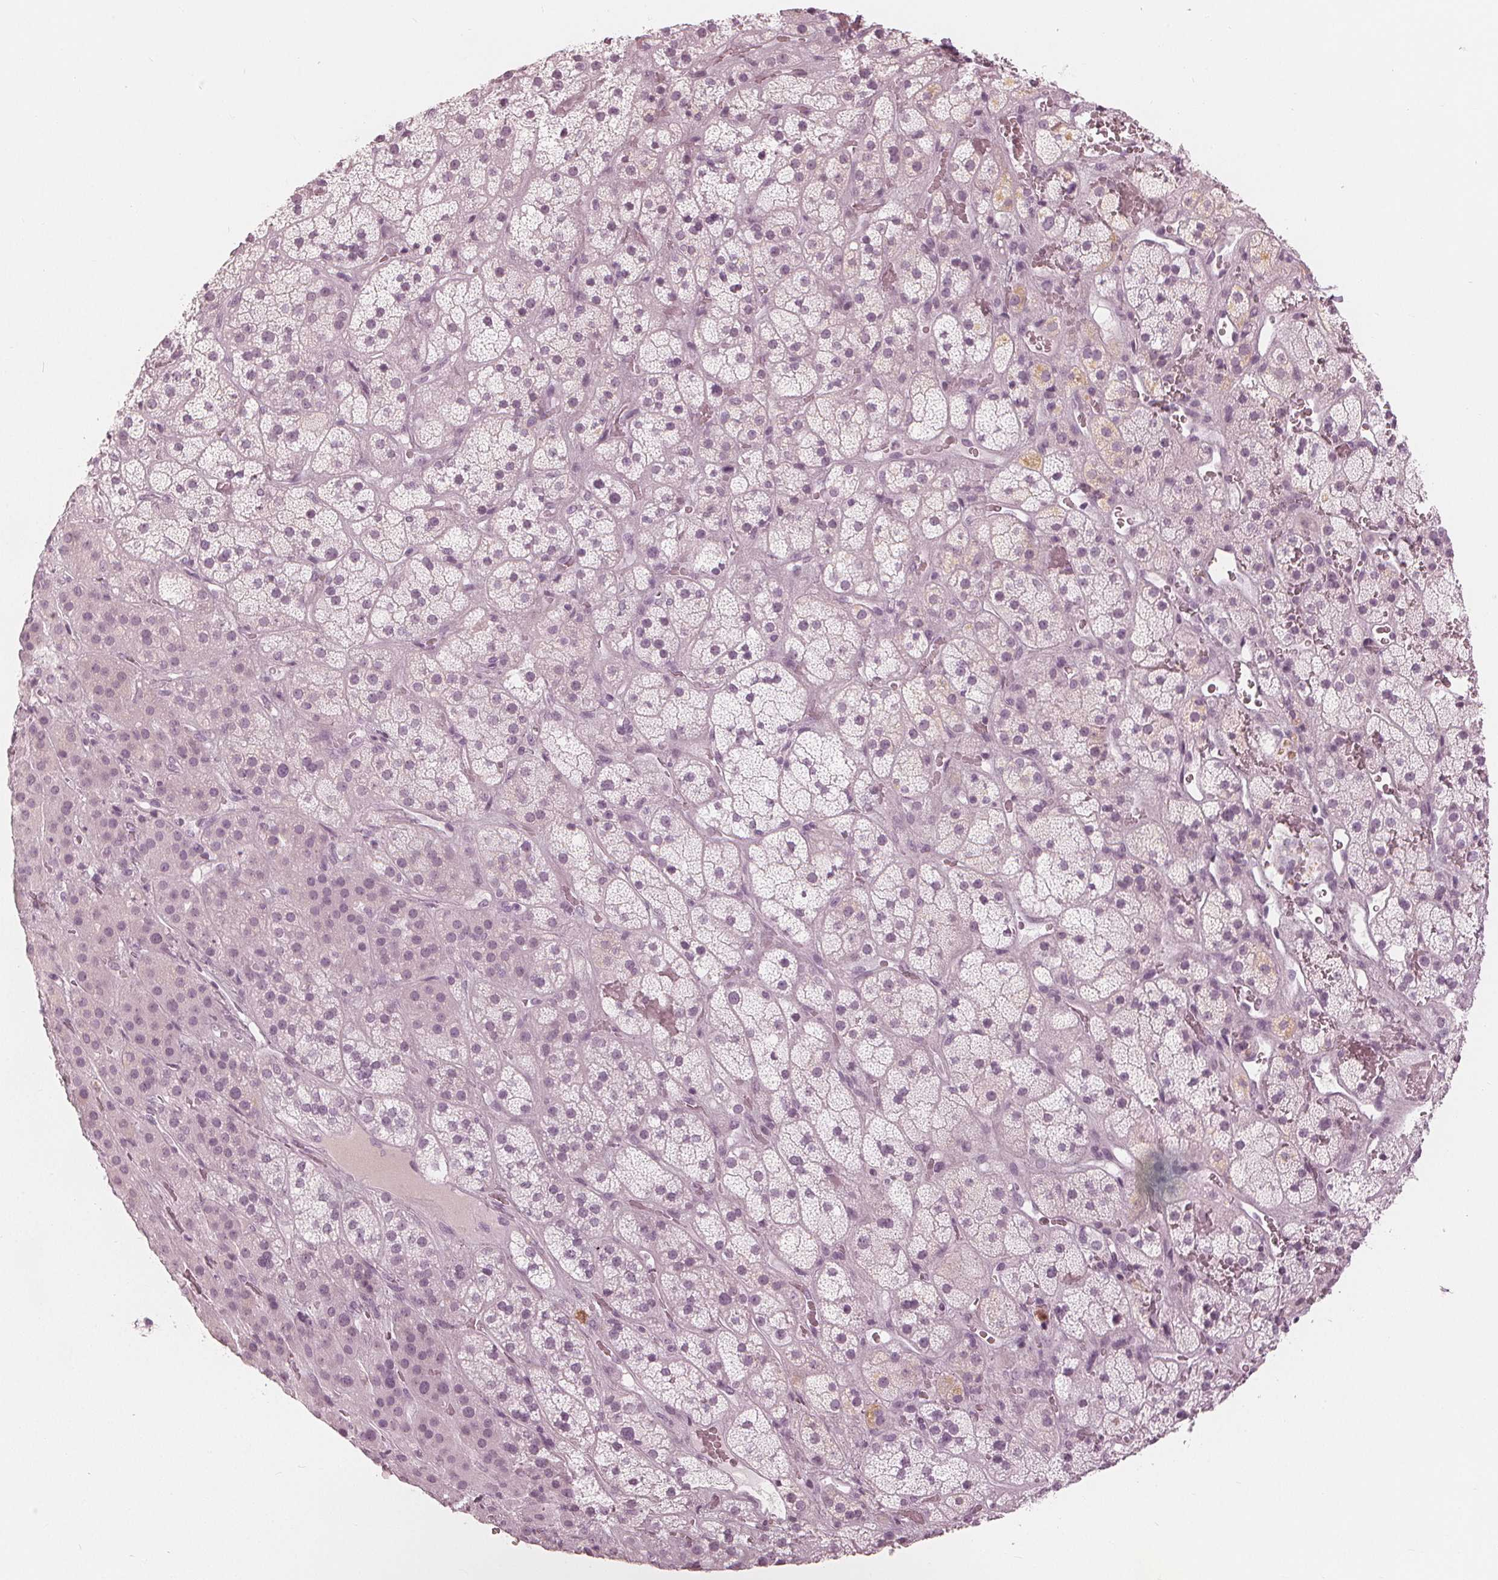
{"staining": {"intensity": "negative", "quantity": "none", "location": "none"}, "tissue": "adrenal gland", "cell_type": "Glandular cells", "image_type": "normal", "snomed": [{"axis": "morphology", "description": "Normal tissue, NOS"}, {"axis": "topography", "description": "Adrenal gland"}], "caption": "Immunohistochemistry photomicrograph of benign adrenal gland stained for a protein (brown), which reveals no staining in glandular cells.", "gene": "PAEP", "patient": {"sex": "male", "age": 57}}